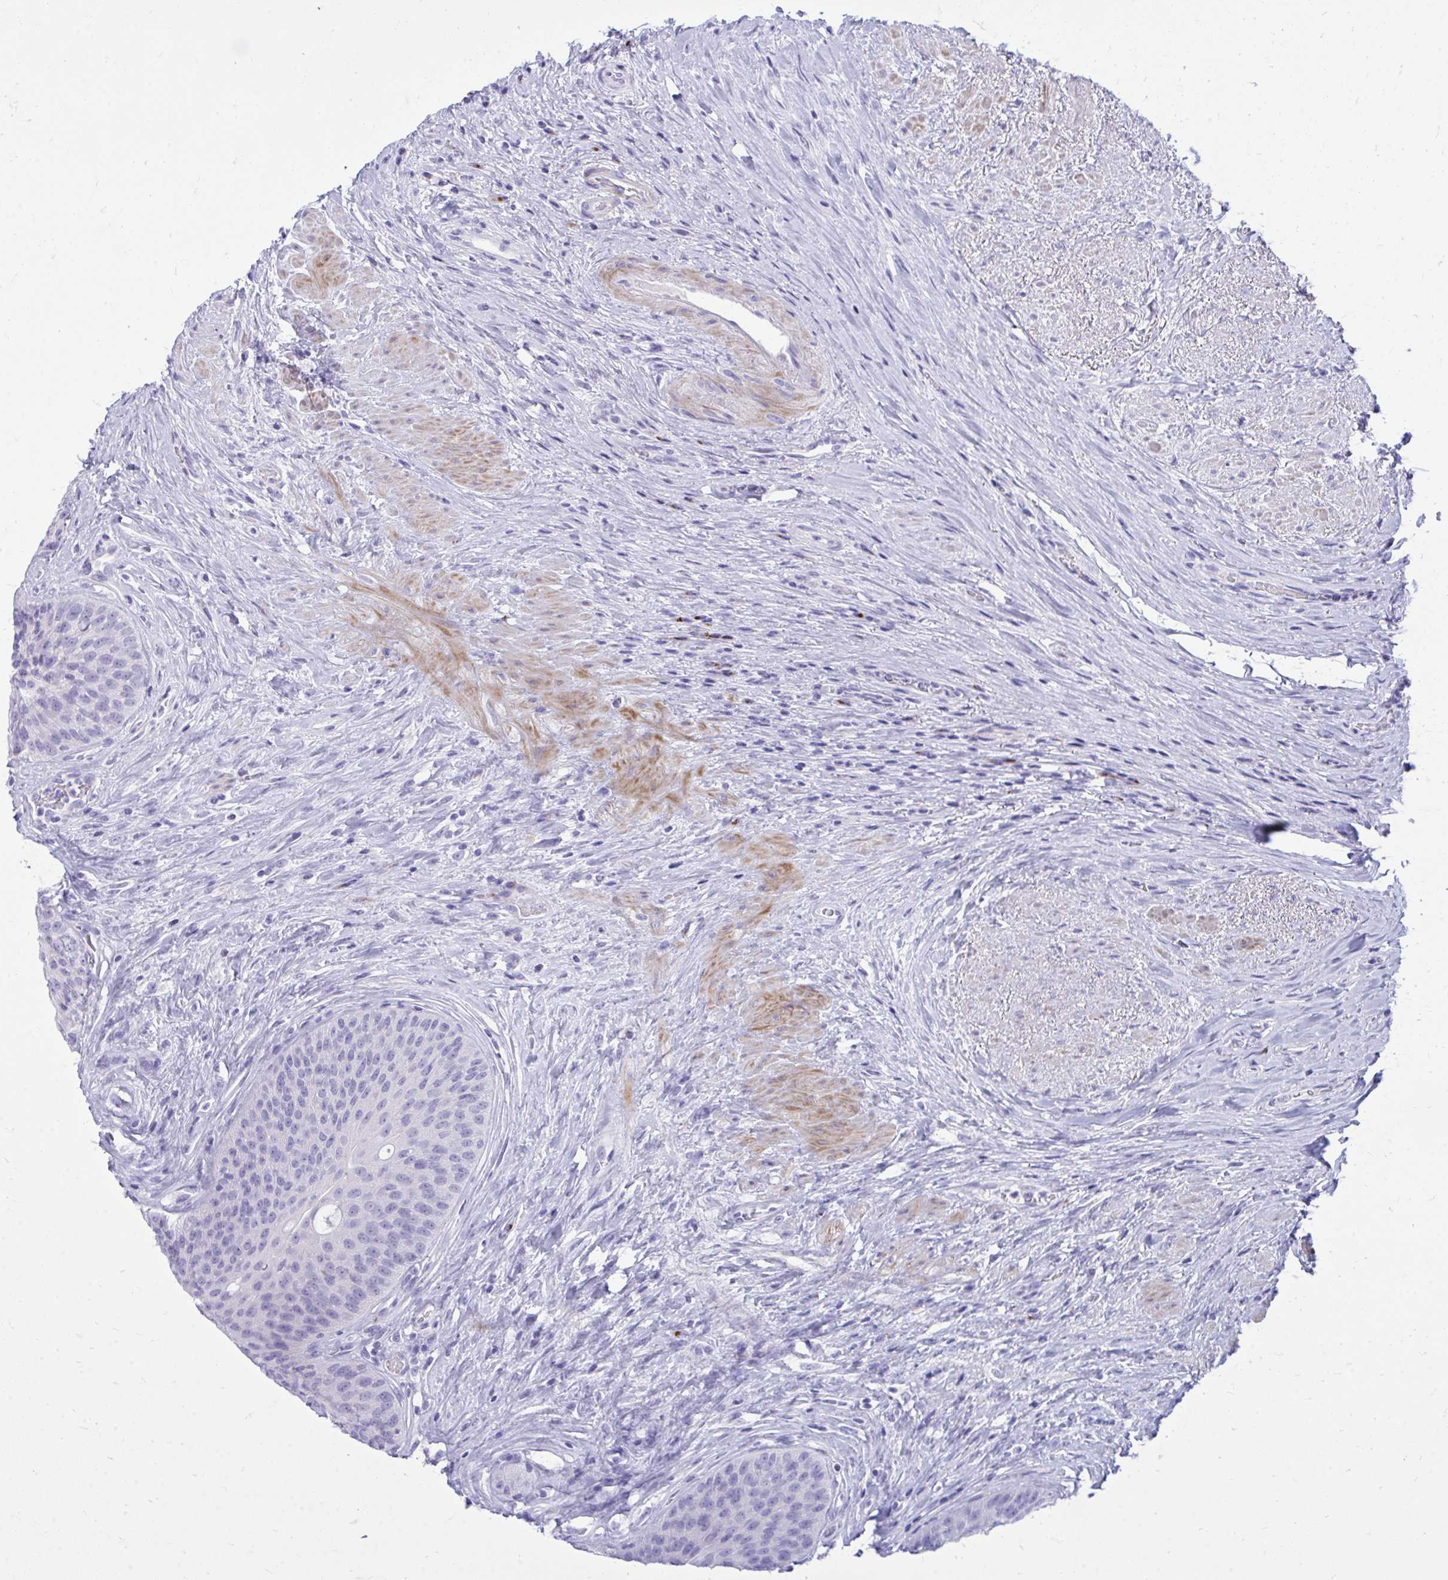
{"staining": {"intensity": "negative", "quantity": "none", "location": "none"}, "tissue": "urinary bladder", "cell_type": "Urothelial cells", "image_type": "normal", "snomed": [{"axis": "morphology", "description": "Normal tissue, NOS"}, {"axis": "topography", "description": "Urinary bladder"}], "caption": "This is an immunohistochemistry image of unremarkable human urinary bladder. There is no expression in urothelial cells.", "gene": "ANKDD1B", "patient": {"sex": "female", "age": 56}}